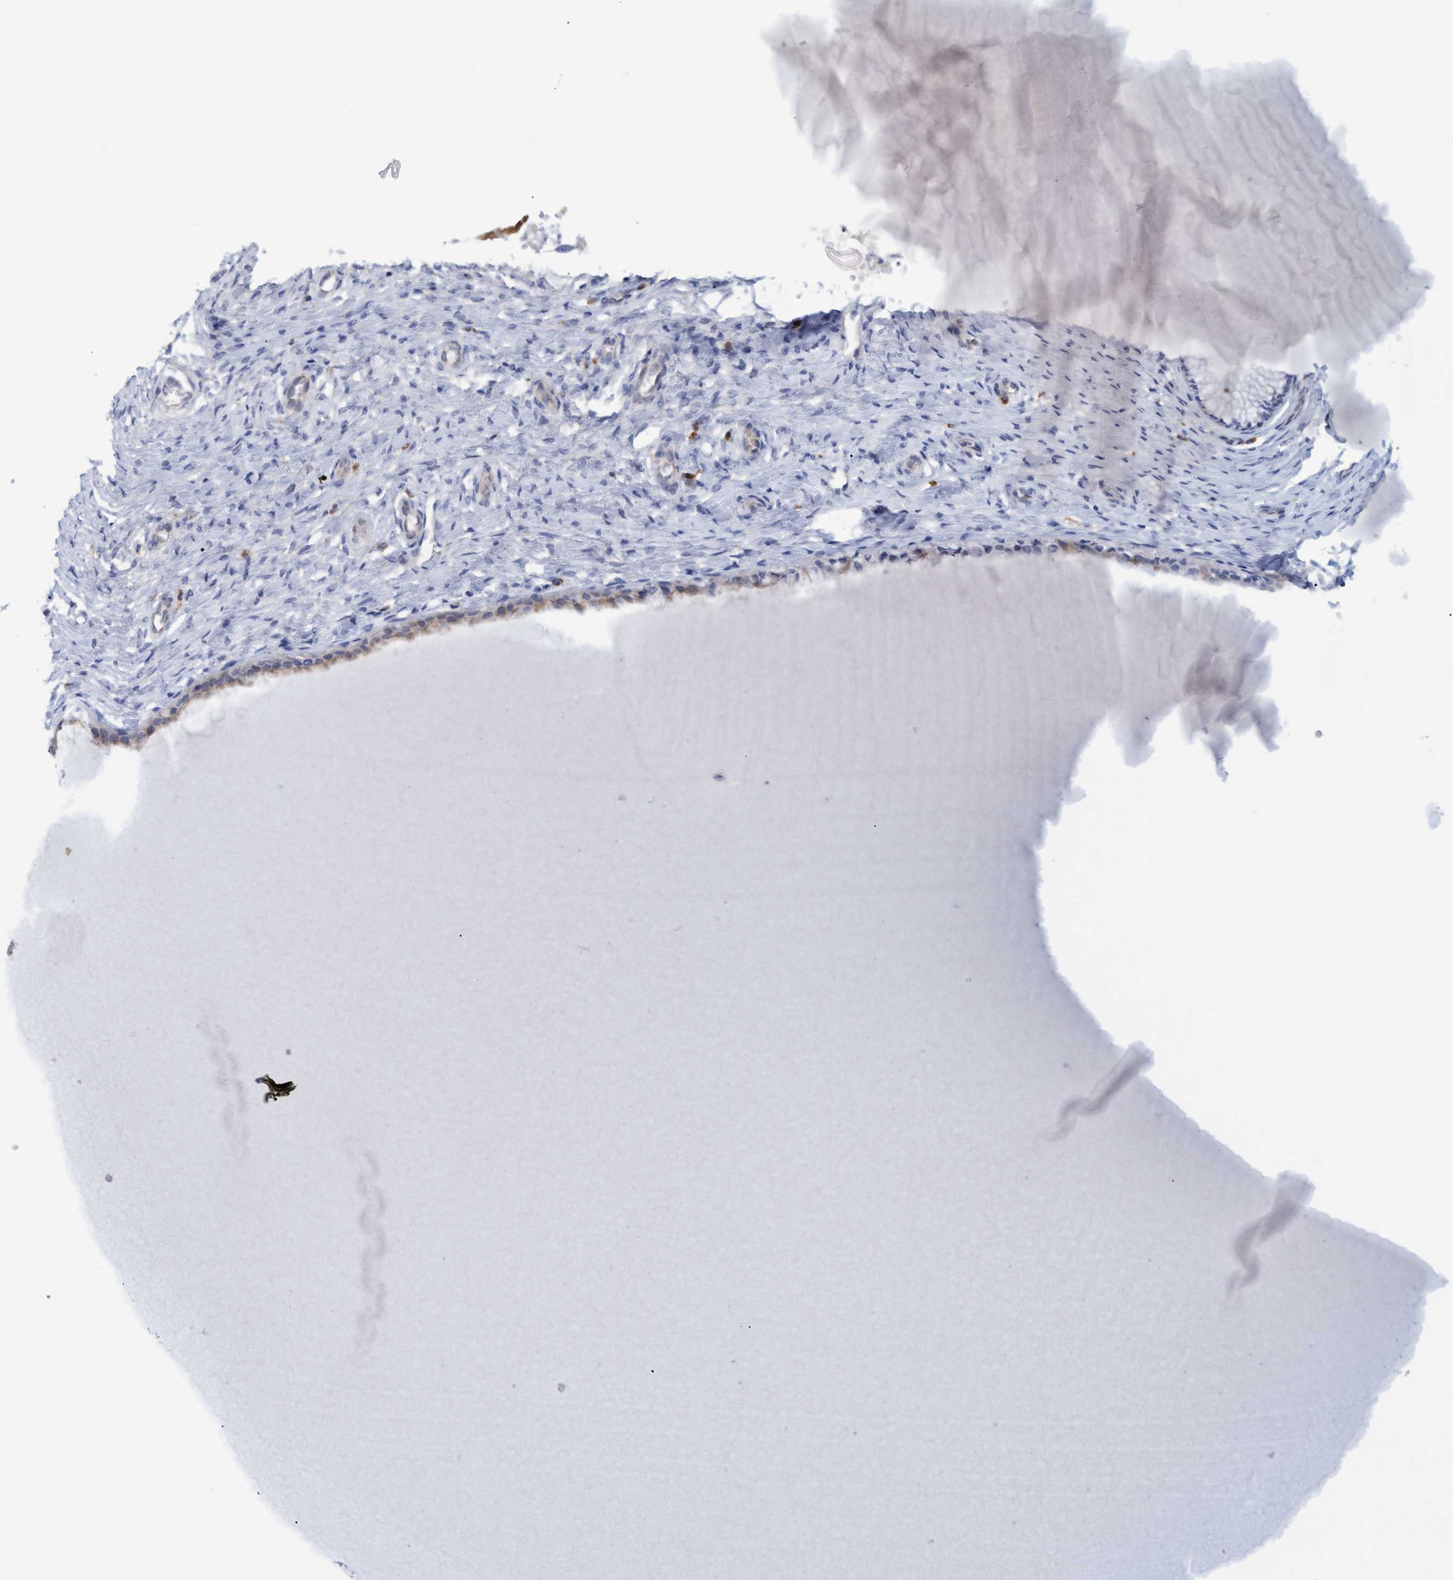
{"staining": {"intensity": "weak", "quantity": "<25%", "location": "cytoplasmic/membranous"}, "tissue": "cervix", "cell_type": "Glandular cells", "image_type": "normal", "snomed": [{"axis": "morphology", "description": "Normal tissue, NOS"}, {"axis": "topography", "description": "Cervix"}], "caption": "A high-resolution histopathology image shows immunohistochemistry staining of benign cervix, which reveals no significant positivity in glandular cells.", "gene": "STXBP1", "patient": {"sex": "female", "age": 55}}